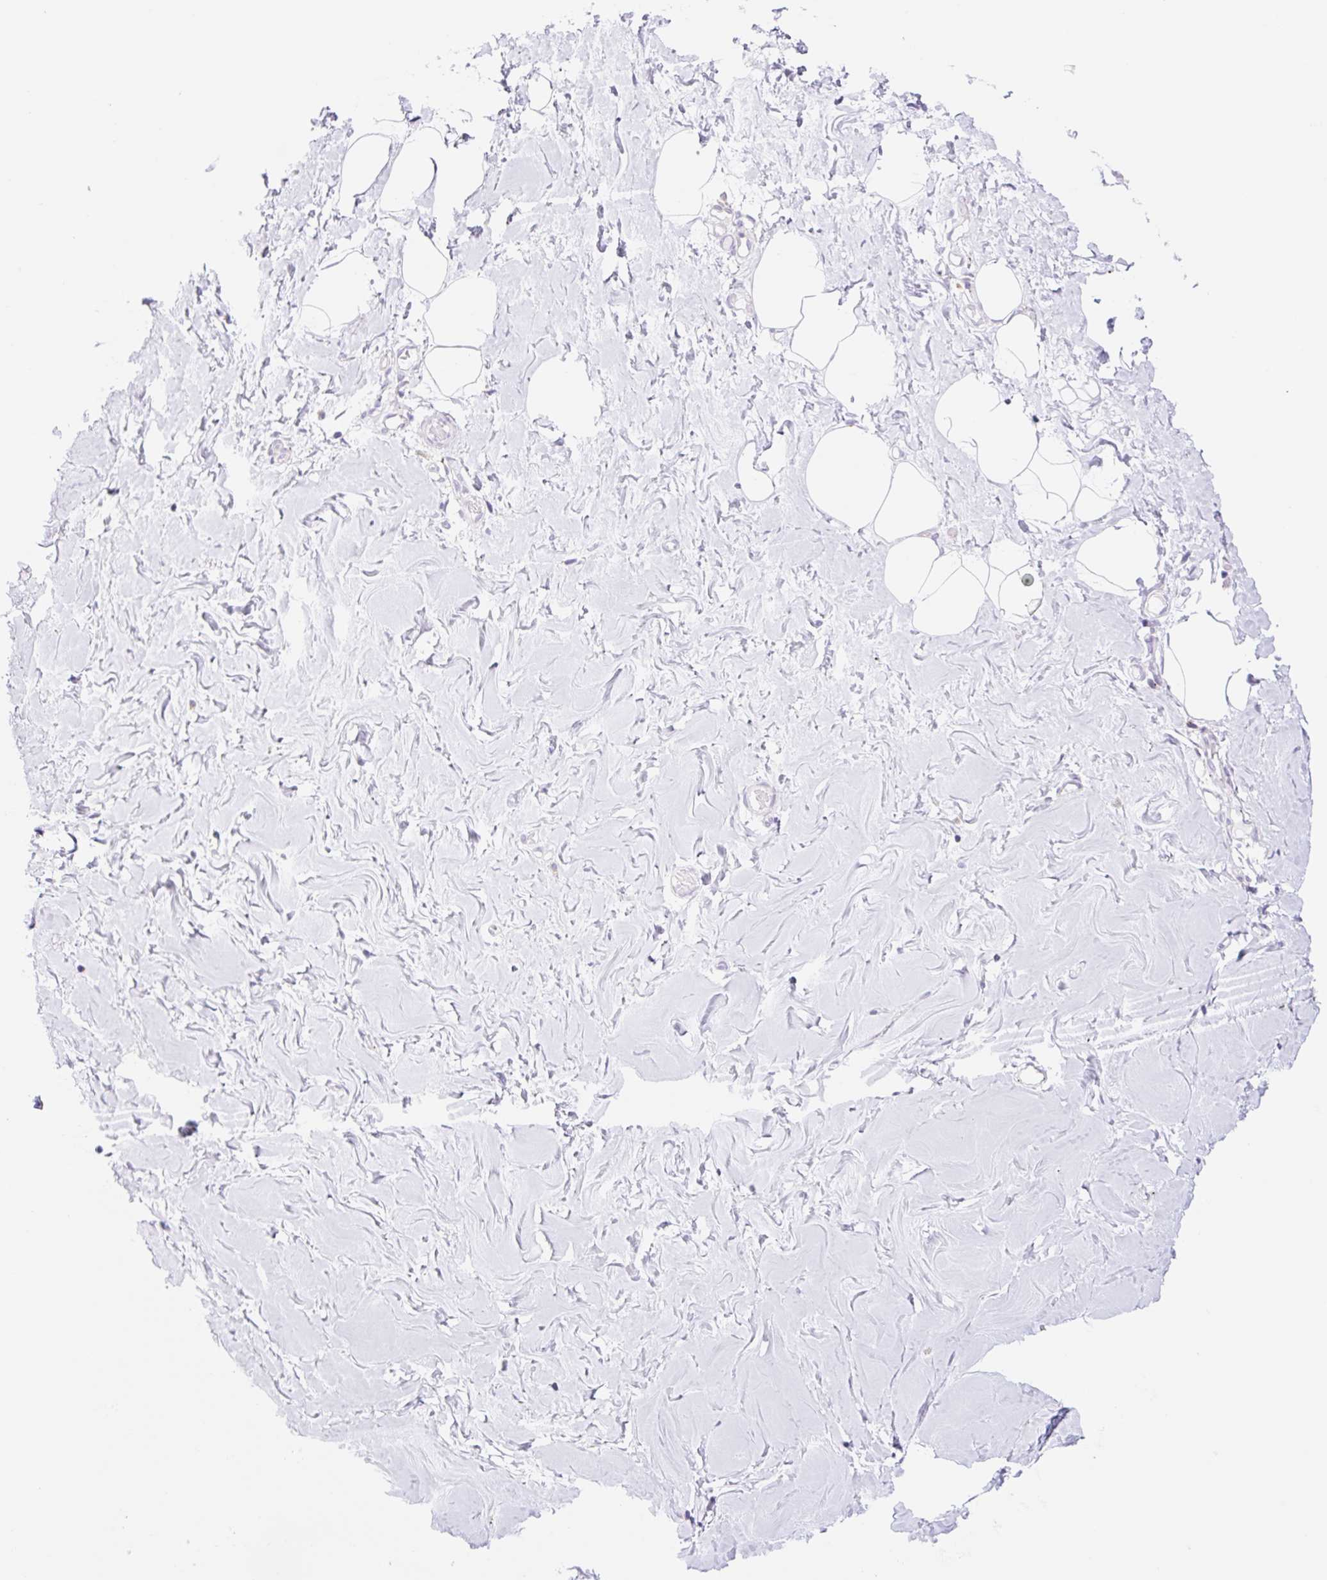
{"staining": {"intensity": "negative", "quantity": "none", "location": "none"}, "tissue": "breast", "cell_type": "Adipocytes", "image_type": "normal", "snomed": [{"axis": "morphology", "description": "Normal tissue, NOS"}, {"axis": "topography", "description": "Breast"}], "caption": "Immunohistochemical staining of unremarkable breast demonstrates no significant expression in adipocytes.", "gene": "CLEC3A", "patient": {"sex": "female", "age": 27}}